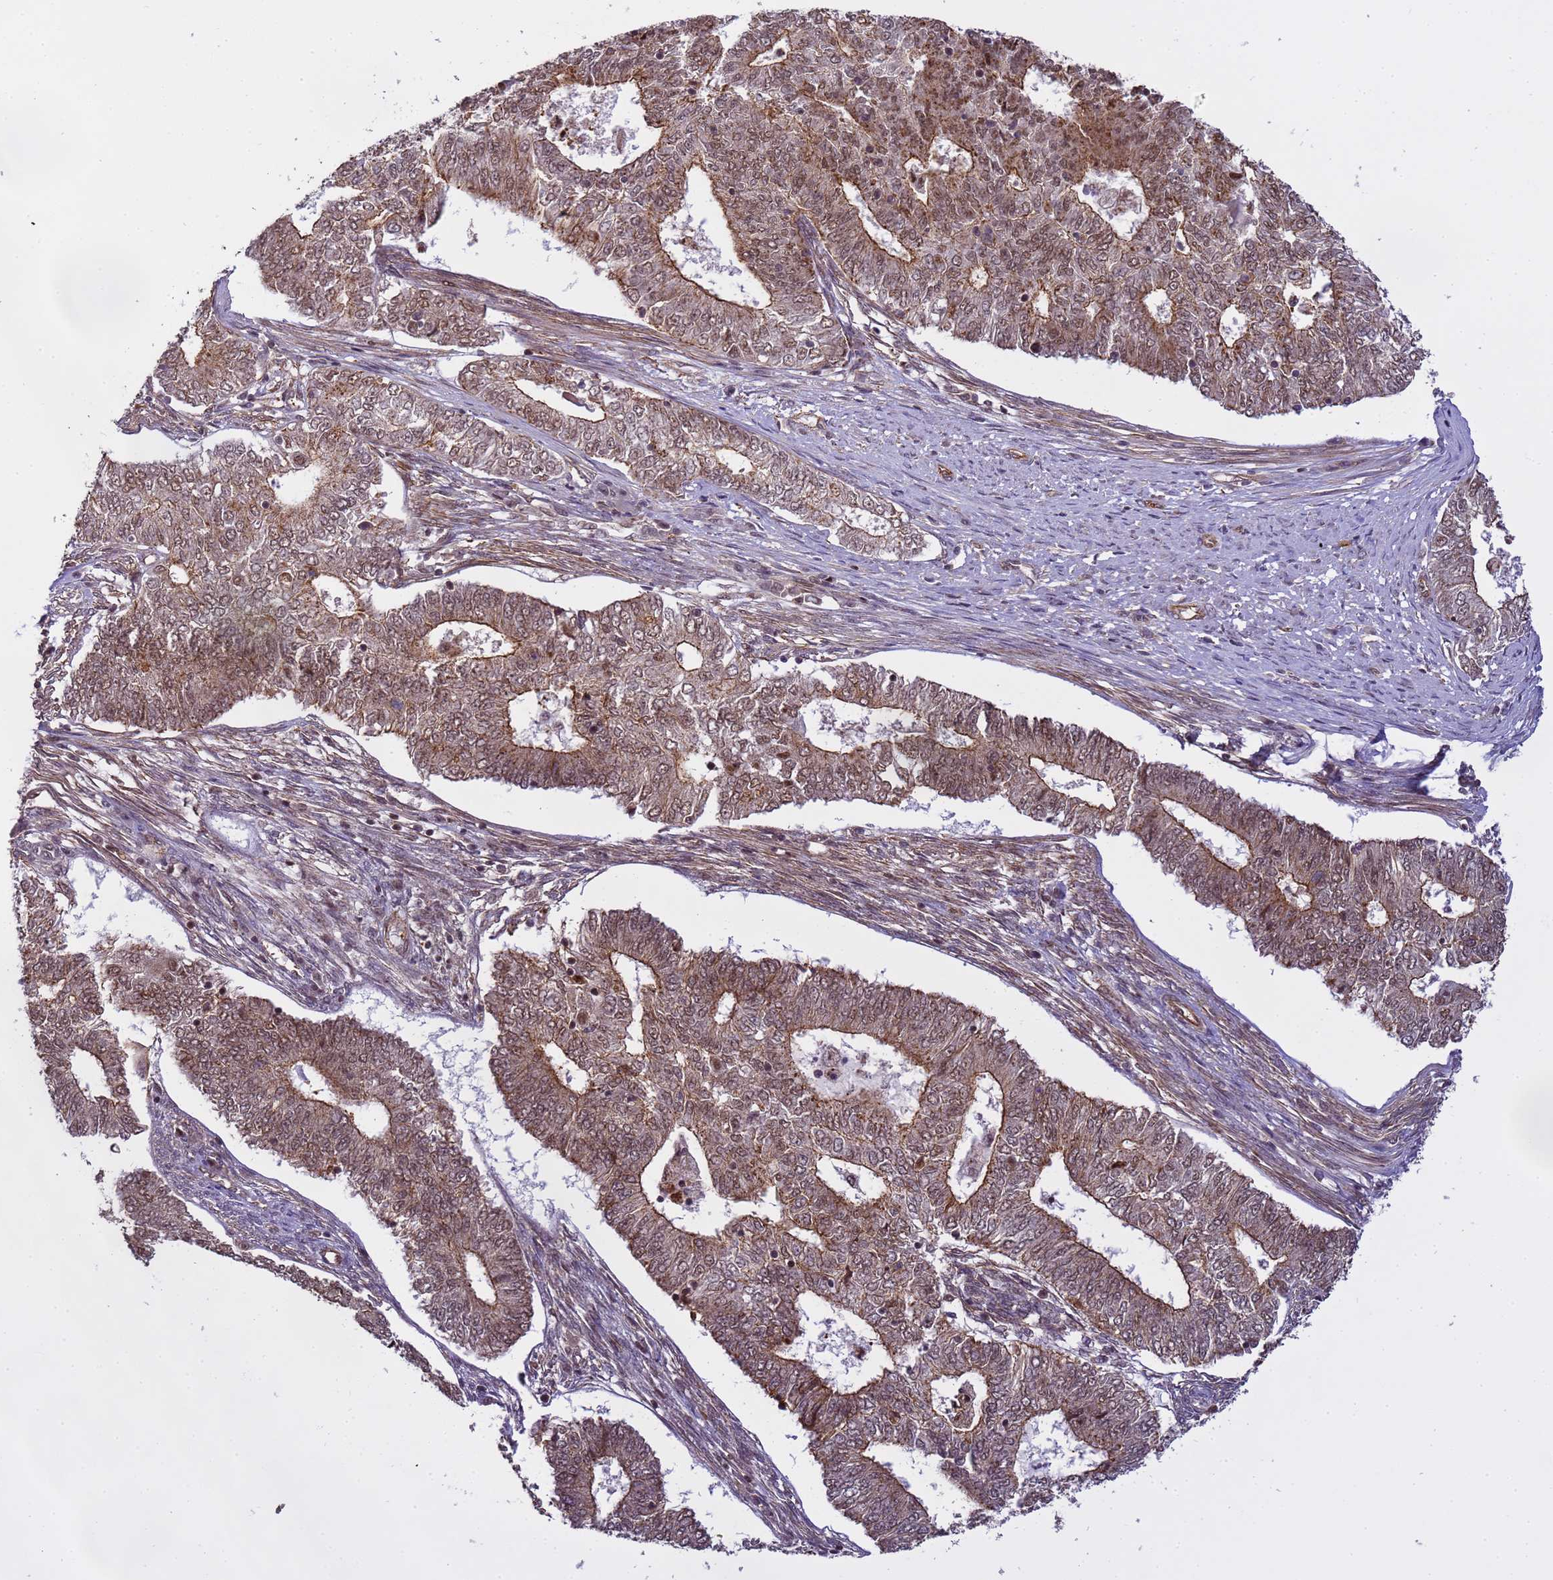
{"staining": {"intensity": "moderate", "quantity": ">75%", "location": "cytoplasmic/membranous,nuclear"}, "tissue": "endometrial cancer", "cell_type": "Tumor cells", "image_type": "cancer", "snomed": [{"axis": "morphology", "description": "Adenocarcinoma, NOS"}, {"axis": "topography", "description": "Endometrium"}], "caption": "About >75% of tumor cells in human adenocarcinoma (endometrial) display moderate cytoplasmic/membranous and nuclear protein staining as visualized by brown immunohistochemical staining.", "gene": "EMC2", "patient": {"sex": "female", "age": 62}}